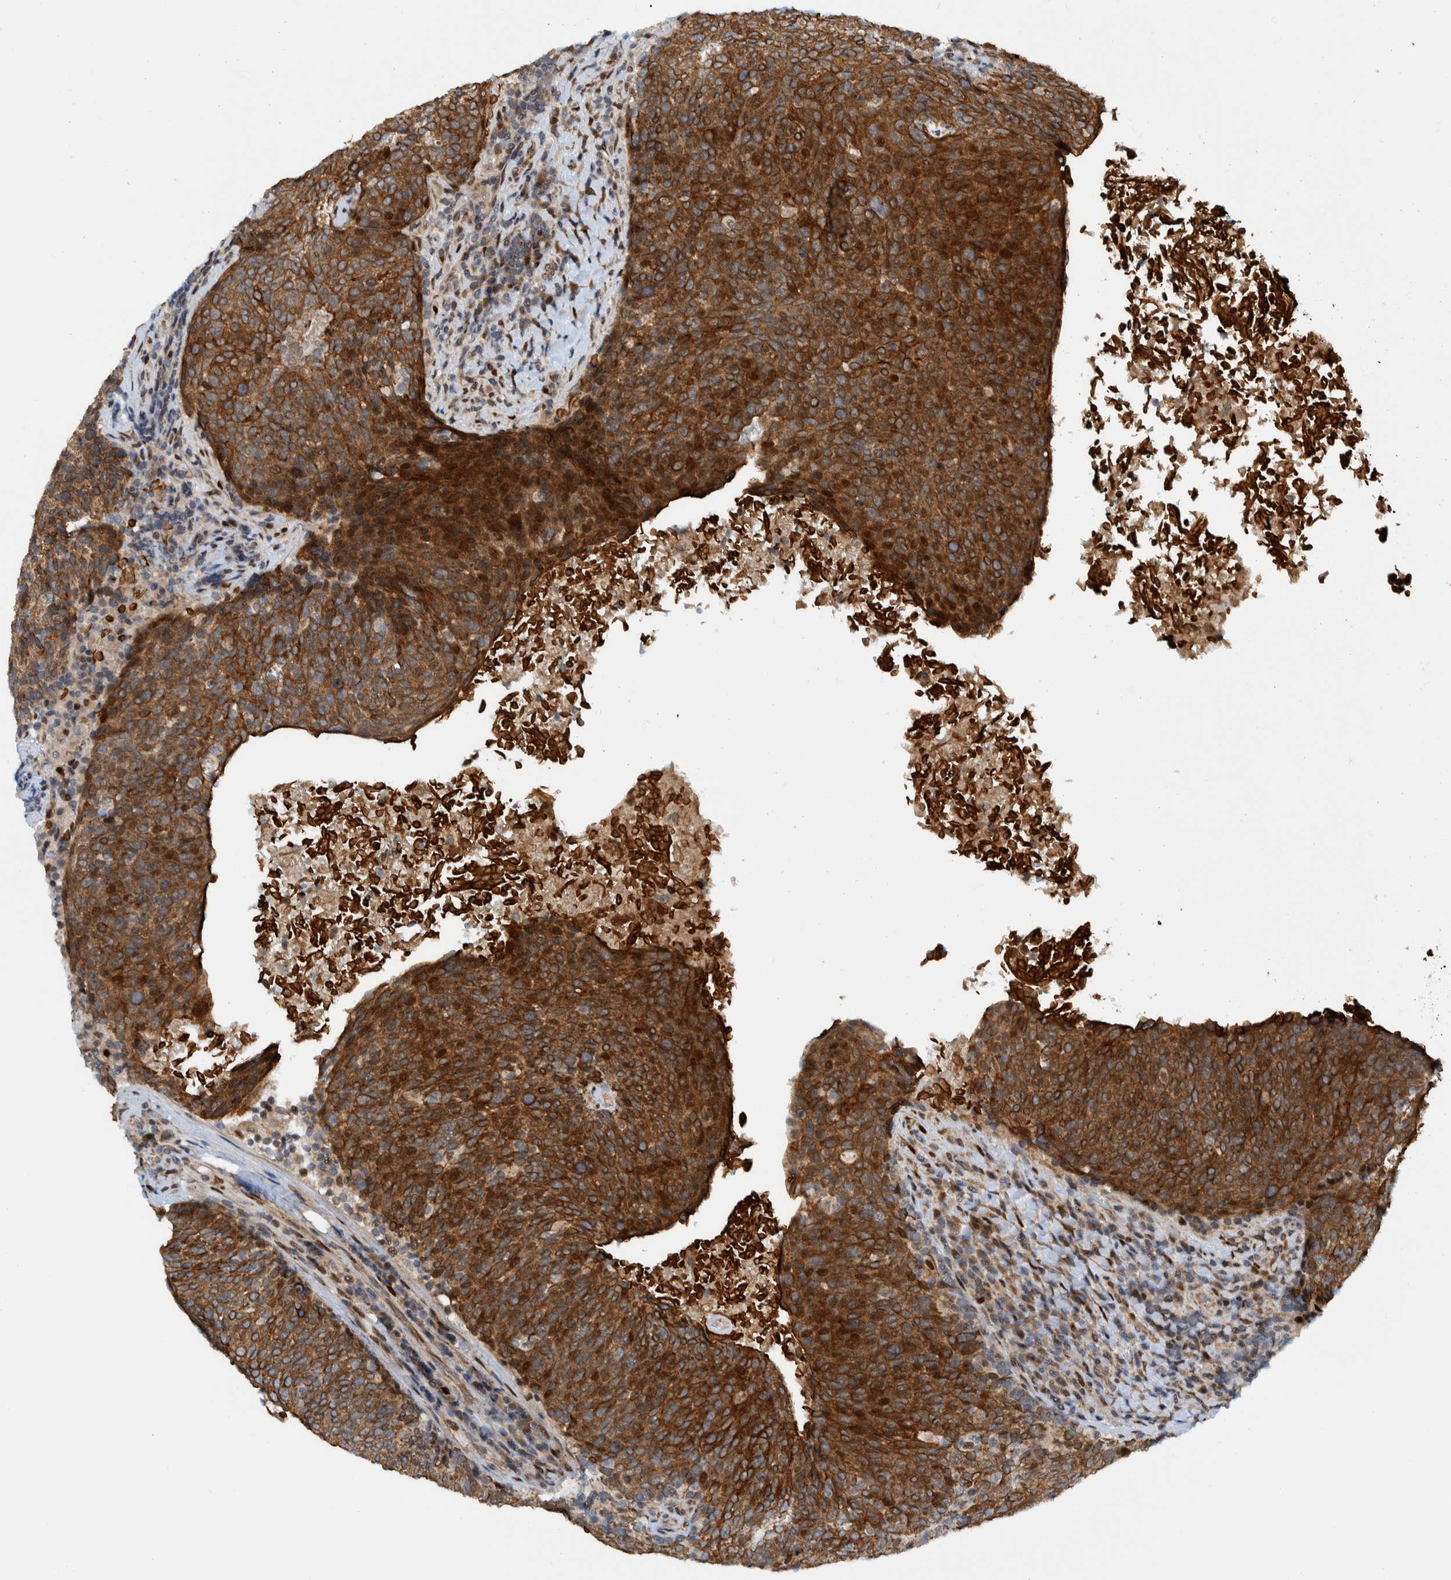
{"staining": {"intensity": "strong", "quantity": ">75%", "location": "cytoplasmic/membranous"}, "tissue": "head and neck cancer", "cell_type": "Tumor cells", "image_type": "cancer", "snomed": [{"axis": "morphology", "description": "Squamous cell carcinoma, NOS"}, {"axis": "morphology", "description": "Squamous cell carcinoma, metastatic, NOS"}, {"axis": "topography", "description": "Lymph node"}, {"axis": "topography", "description": "Head-Neck"}], "caption": "IHC of squamous cell carcinoma (head and neck) reveals high levels of strong cytoplasmic/membranous expression in about >75% of tumor cells.", "gene": "CCDC57", "patient": {"sex": "male", "age": 62}}